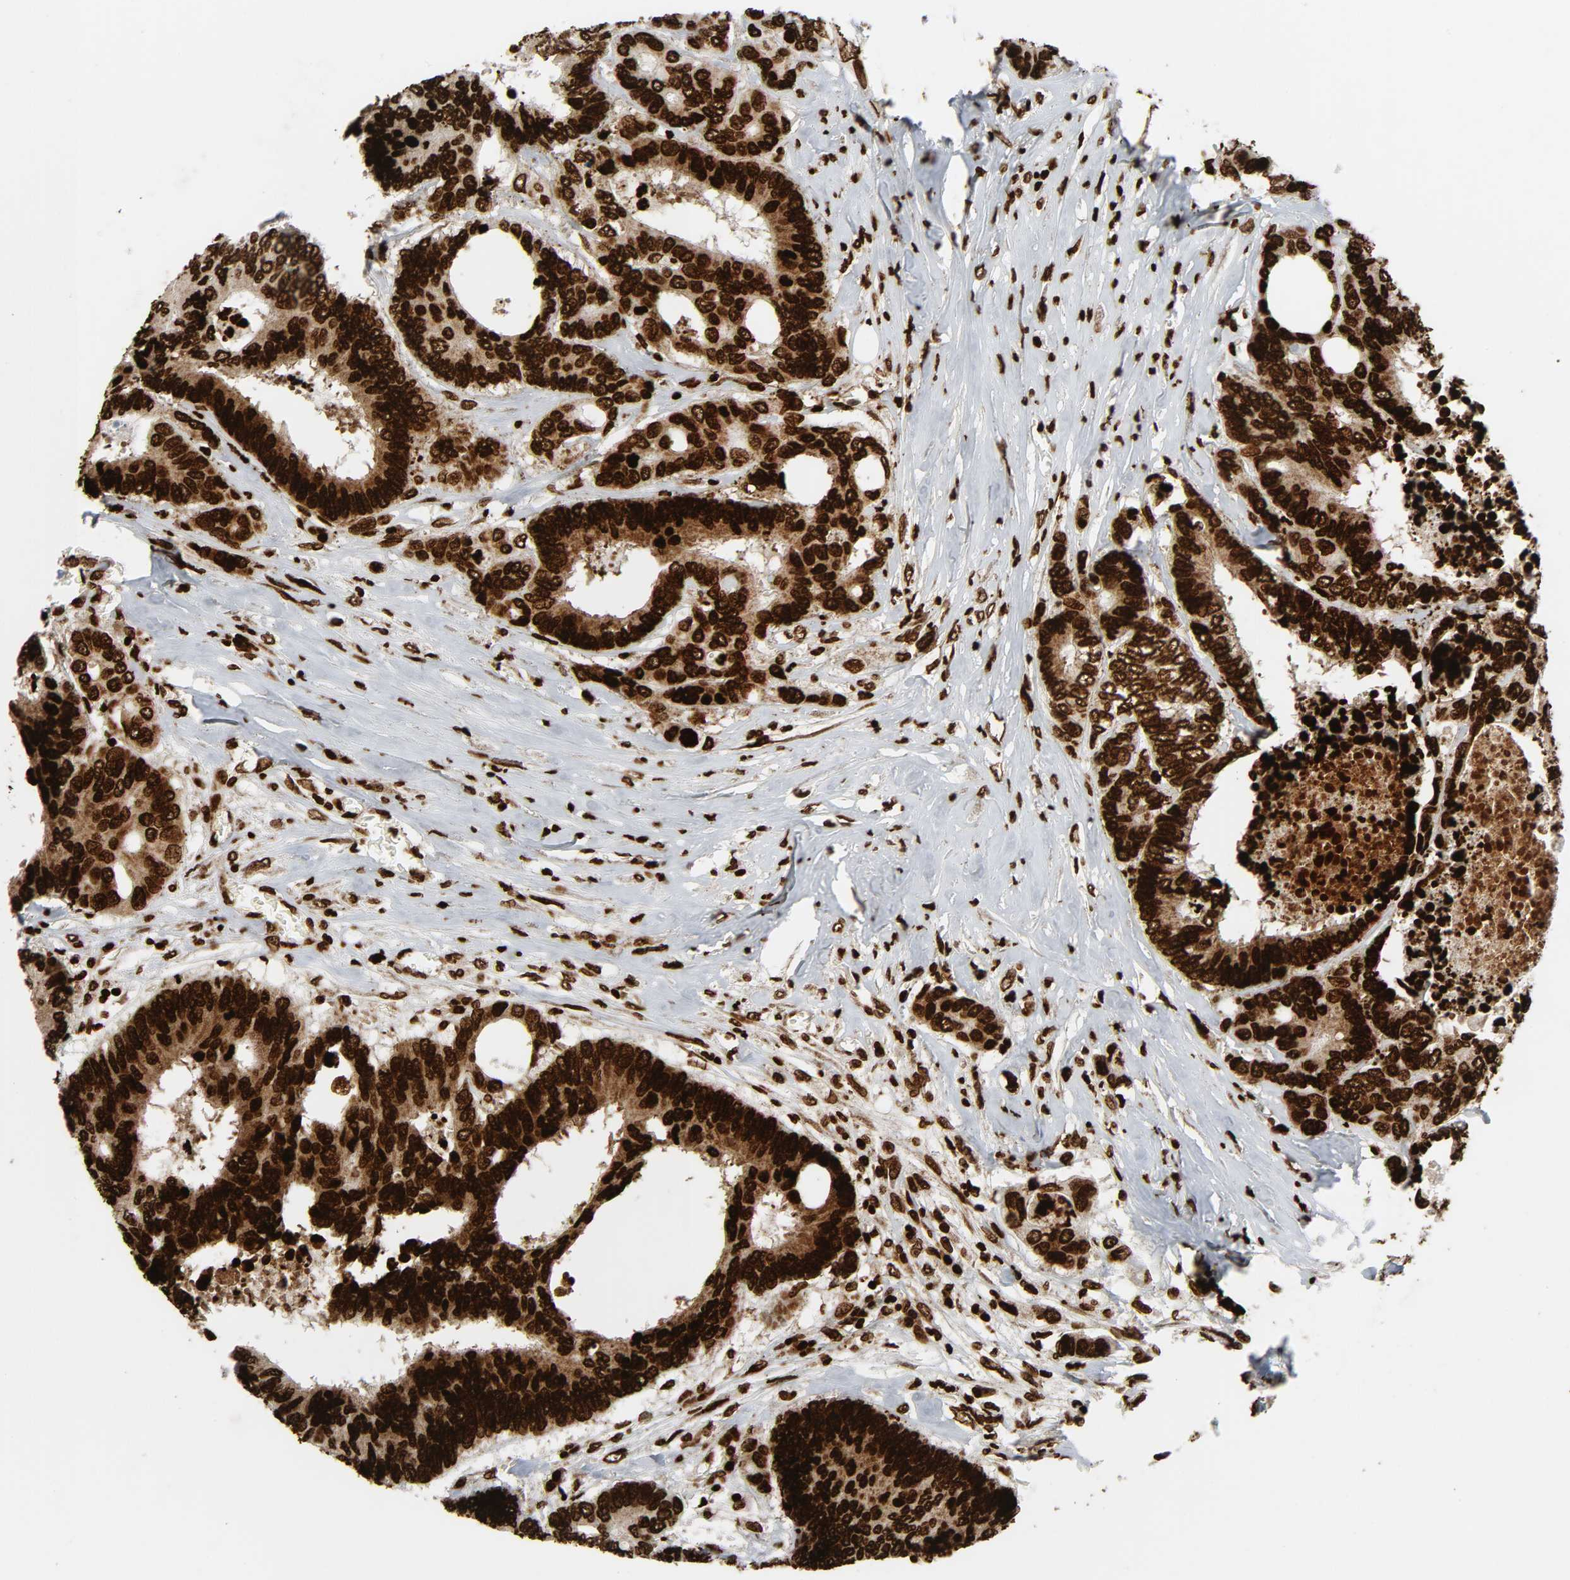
{"staining": {"intensity": "strong", "quantity": ">75%", "location": "nuclear"}, "tissue": "colorectal cancer", "cell_type": "Tumor cells", "image_type": "cancer", "snomed": [{"axis": "morphology", "description": "Adenocarcinoma, NOS"}, {"axis": "topography", "description": "Rectum"}], "caption": "Tumor cells display strong nuclear positivity in about >75% of cells in colorectal adenocarcinoma.", "gene": "RXRA", "patient": {"sex": "male", "age": 55}}